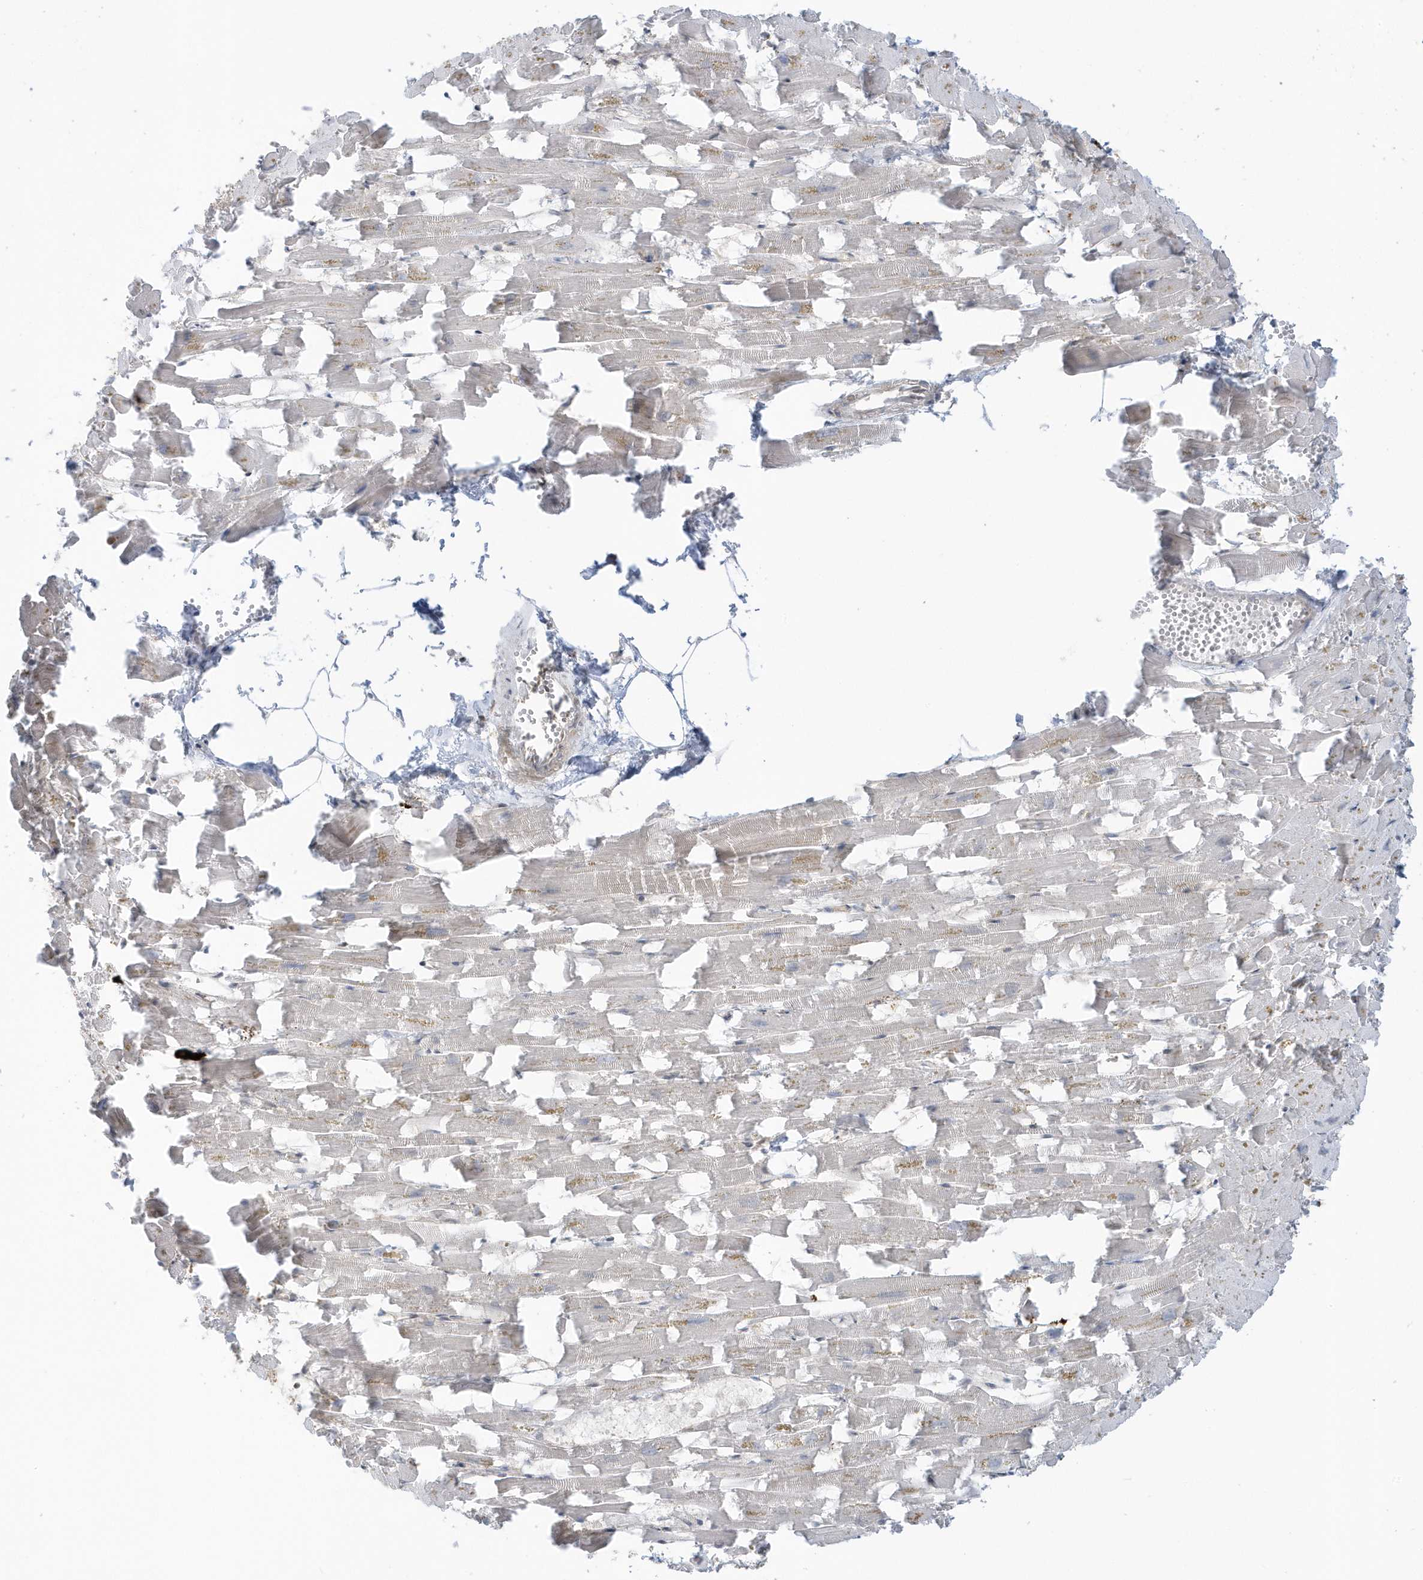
{"staining": {"intensity": "negative", "quantity": "none", "location": "none"}, "tissue": "heart muscle", "cell_type": "Cardiomyocytes", "image_type": "normal", "snomed": [{"axis": "morphology", "description": "Normal tissue, NOS"}, {"axis": "topography", "description": "Heart"}], "caption": "IHC of unremarkable human heart muscle reveals no expression in cardiomyocytes.", "gene": "PPP1R7", "patient": {"sex": "female", "age": 64}}